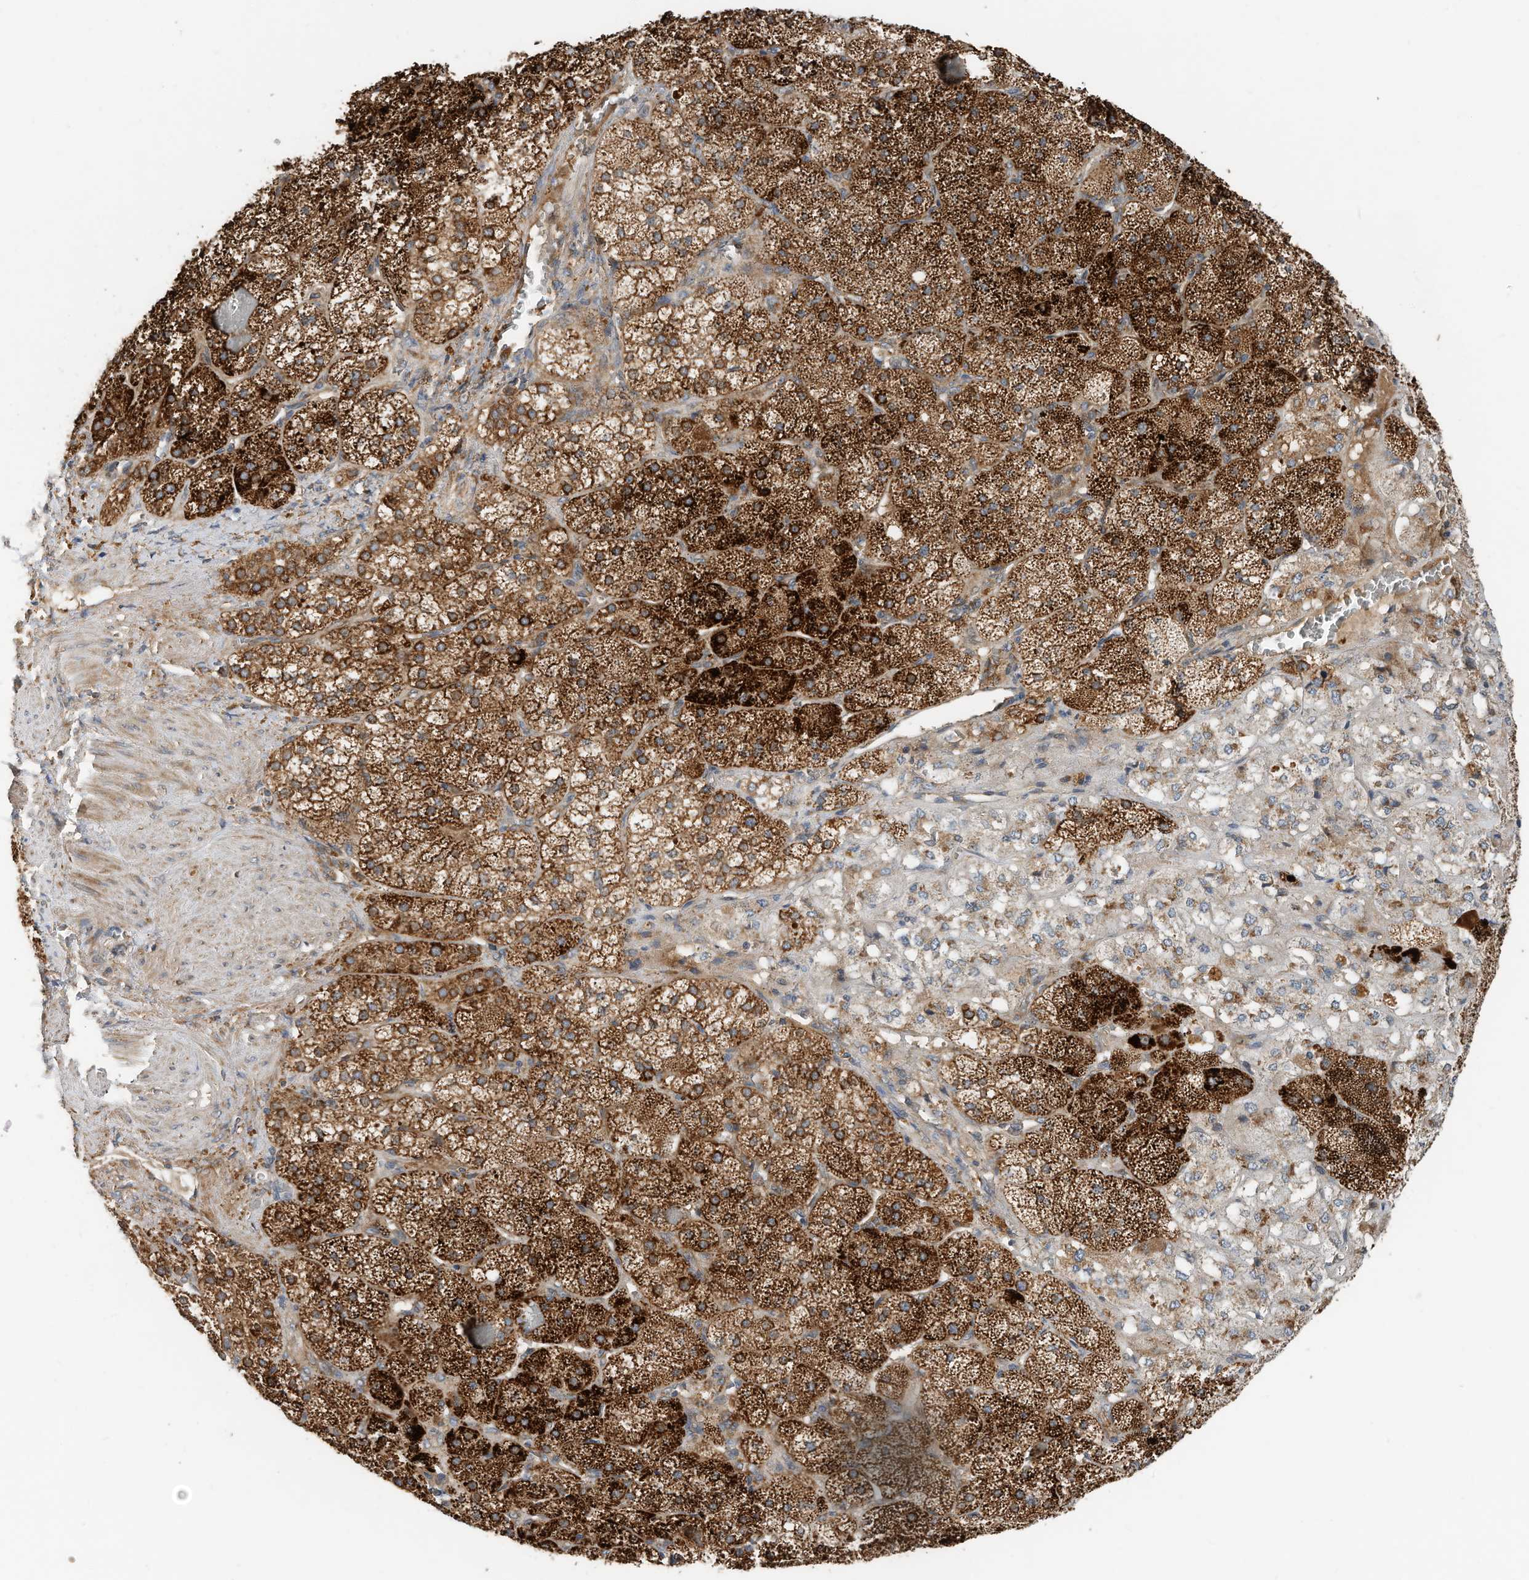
{"staining": {"intensity": "strong", "quantity": ">75%", "location": "cytoplasmic/membranous"}, "tissue": "adrenal gland", "cell_type": "Glandular cells", "image_type": "normal", "snomed": [{"axis": "morphology", "description": "Normal tissue, NOS"}, {"axis": "topography", "description": "Adrenal gland"}], "caption": "A histopathology image of adrenal gland stained for a protein shows strong cytoplasmic/membranous brown staining in glandular cells. The staining is performed using DAB (3,3'-diaminobenzidine) brown chromogen to label protein expression. The nuclei are counter-stained blue using hematoxylin.", "gene": "CPAMD8", "patient": {"sex": "male", "age": 57}}